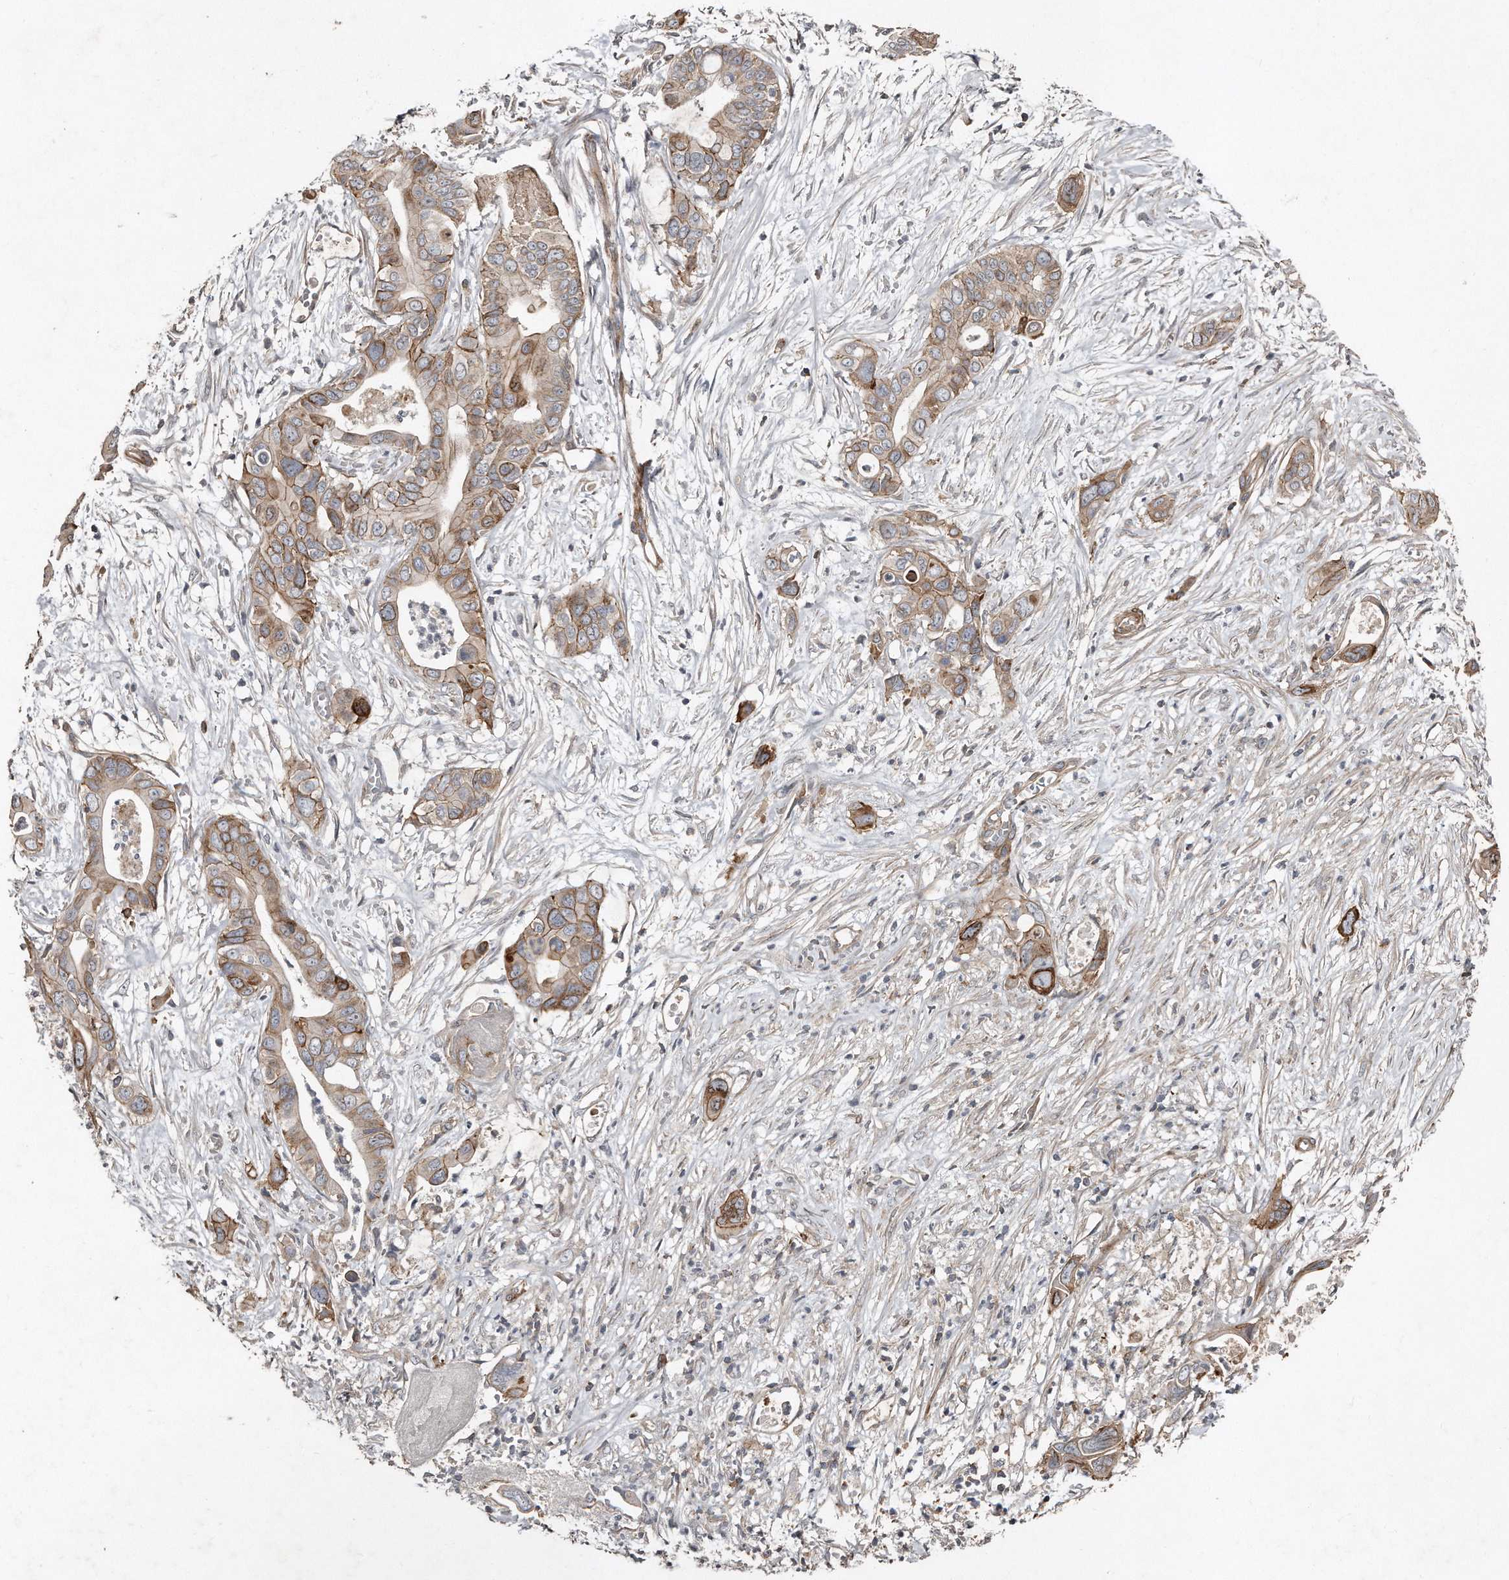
{"staining": {"intensity": "moderate", "quantity": ">75%", "location": "cytoplasmic/membranous"}, "tissue": "pancreatic cancer", "cell_type": "Tumor cells", "image_type": "cancer", "snomed": [{"axis": "morphology", "description": "Adenocarcinoma, NOS"}, {"axis": "topography", "description": "Pancreas"}], "caption": "IHC of human pancreatic adenocarcinoma reveals medium levels of moderate cytoplasmic/membranous positivity in about >75% of tumor cells.", "gene": "SNAP47", "patient": {"sex": "male", "age": 66}}